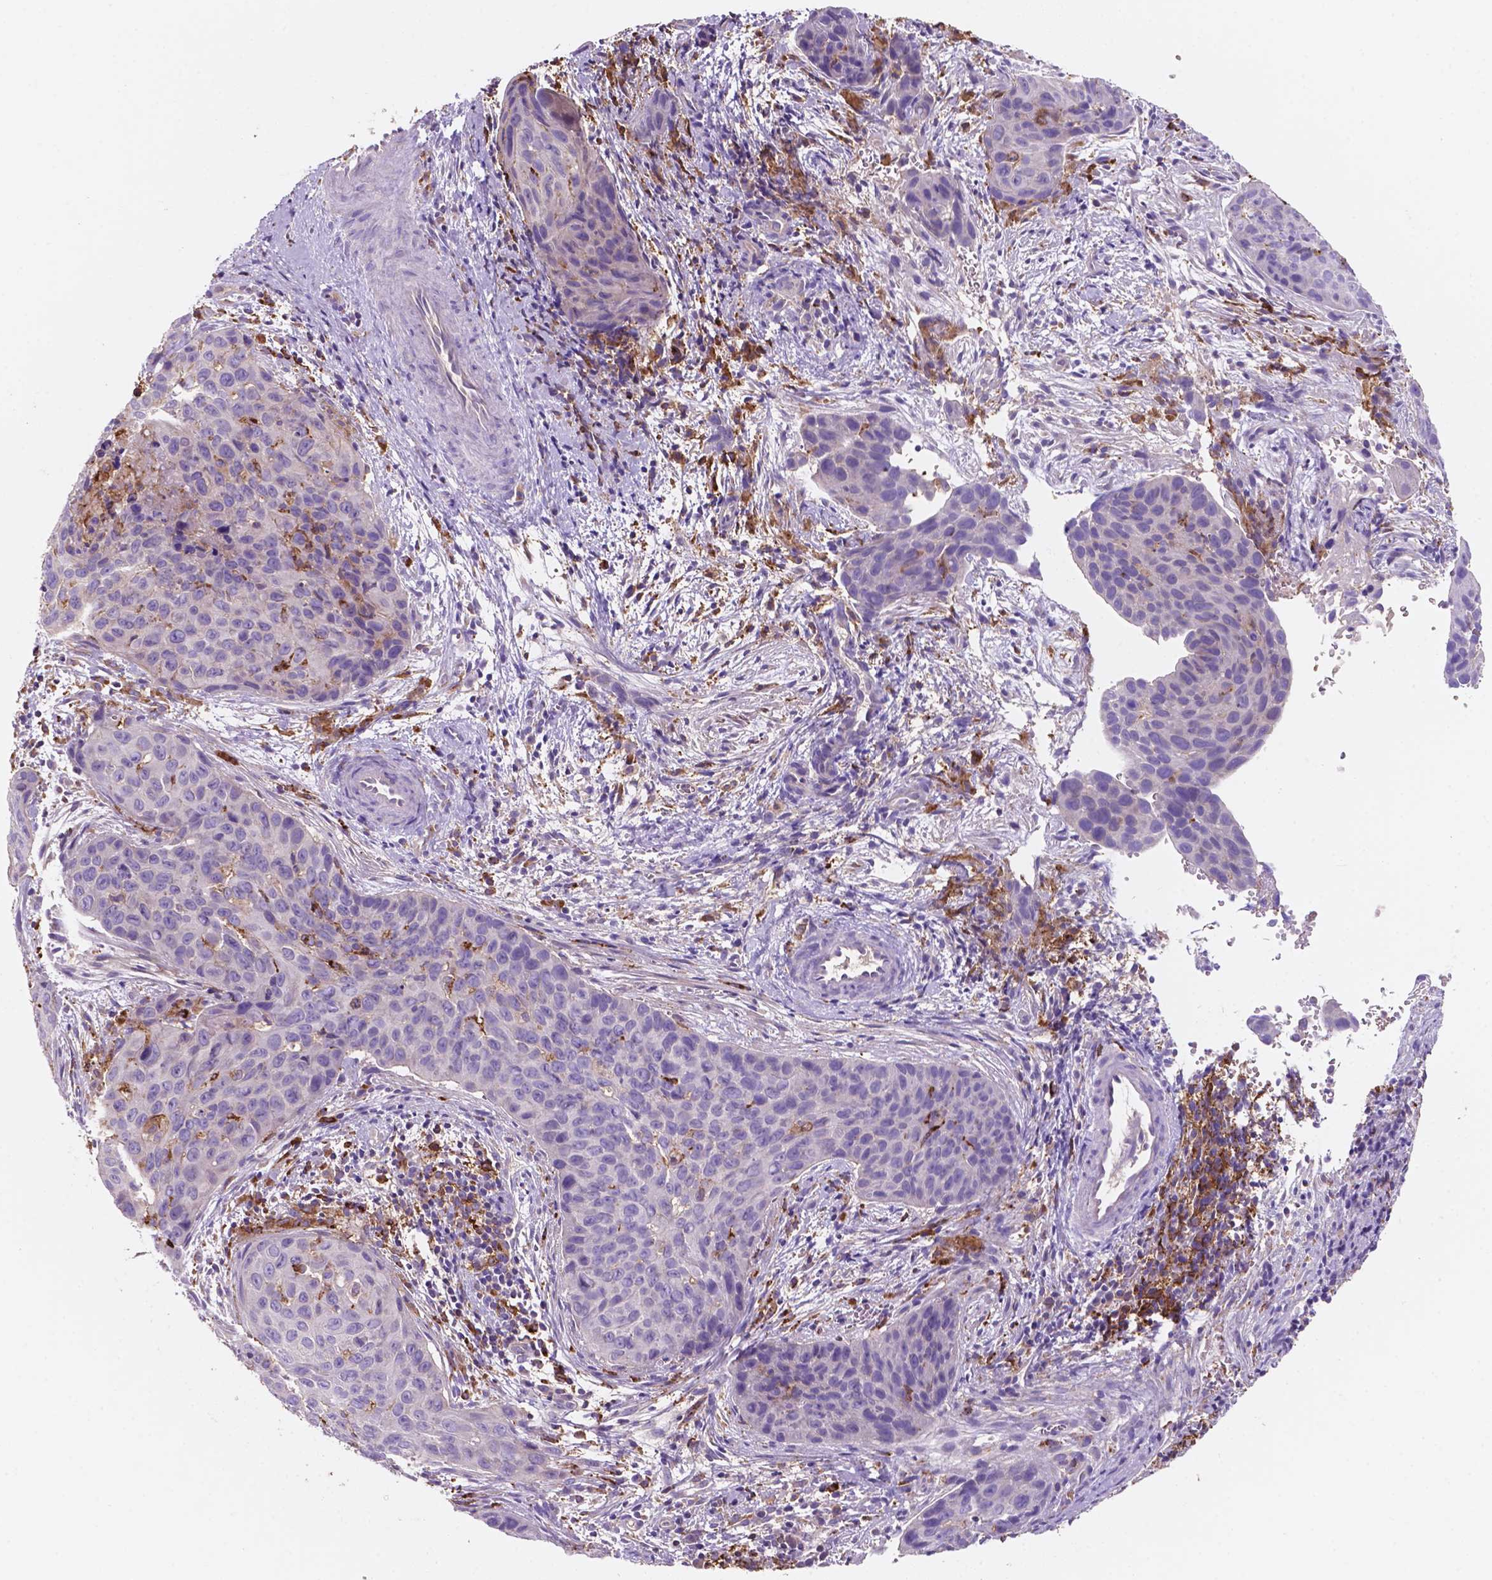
{"staining": {"intensity": "negative", "quantity": "none", "location": "none"}, "tissue": "cervical cancer", "cell_type": "Tumor cells", "image_type": "cancer", "snomed": [{"axis": "morphology", "description": "Squamous cell carcinoma, NOS"}, {"axis": "topography", "description": "Cervix"}], "caption": "IHC of human squamous cell carcinoma (cervical) exhibits no staining in tumor cells. (Brightfield microscopy of DAB immunohistochemistry at high magnification).", "gene": "MKRN2OS", "patient": {"sex": "female", "age": 35}}